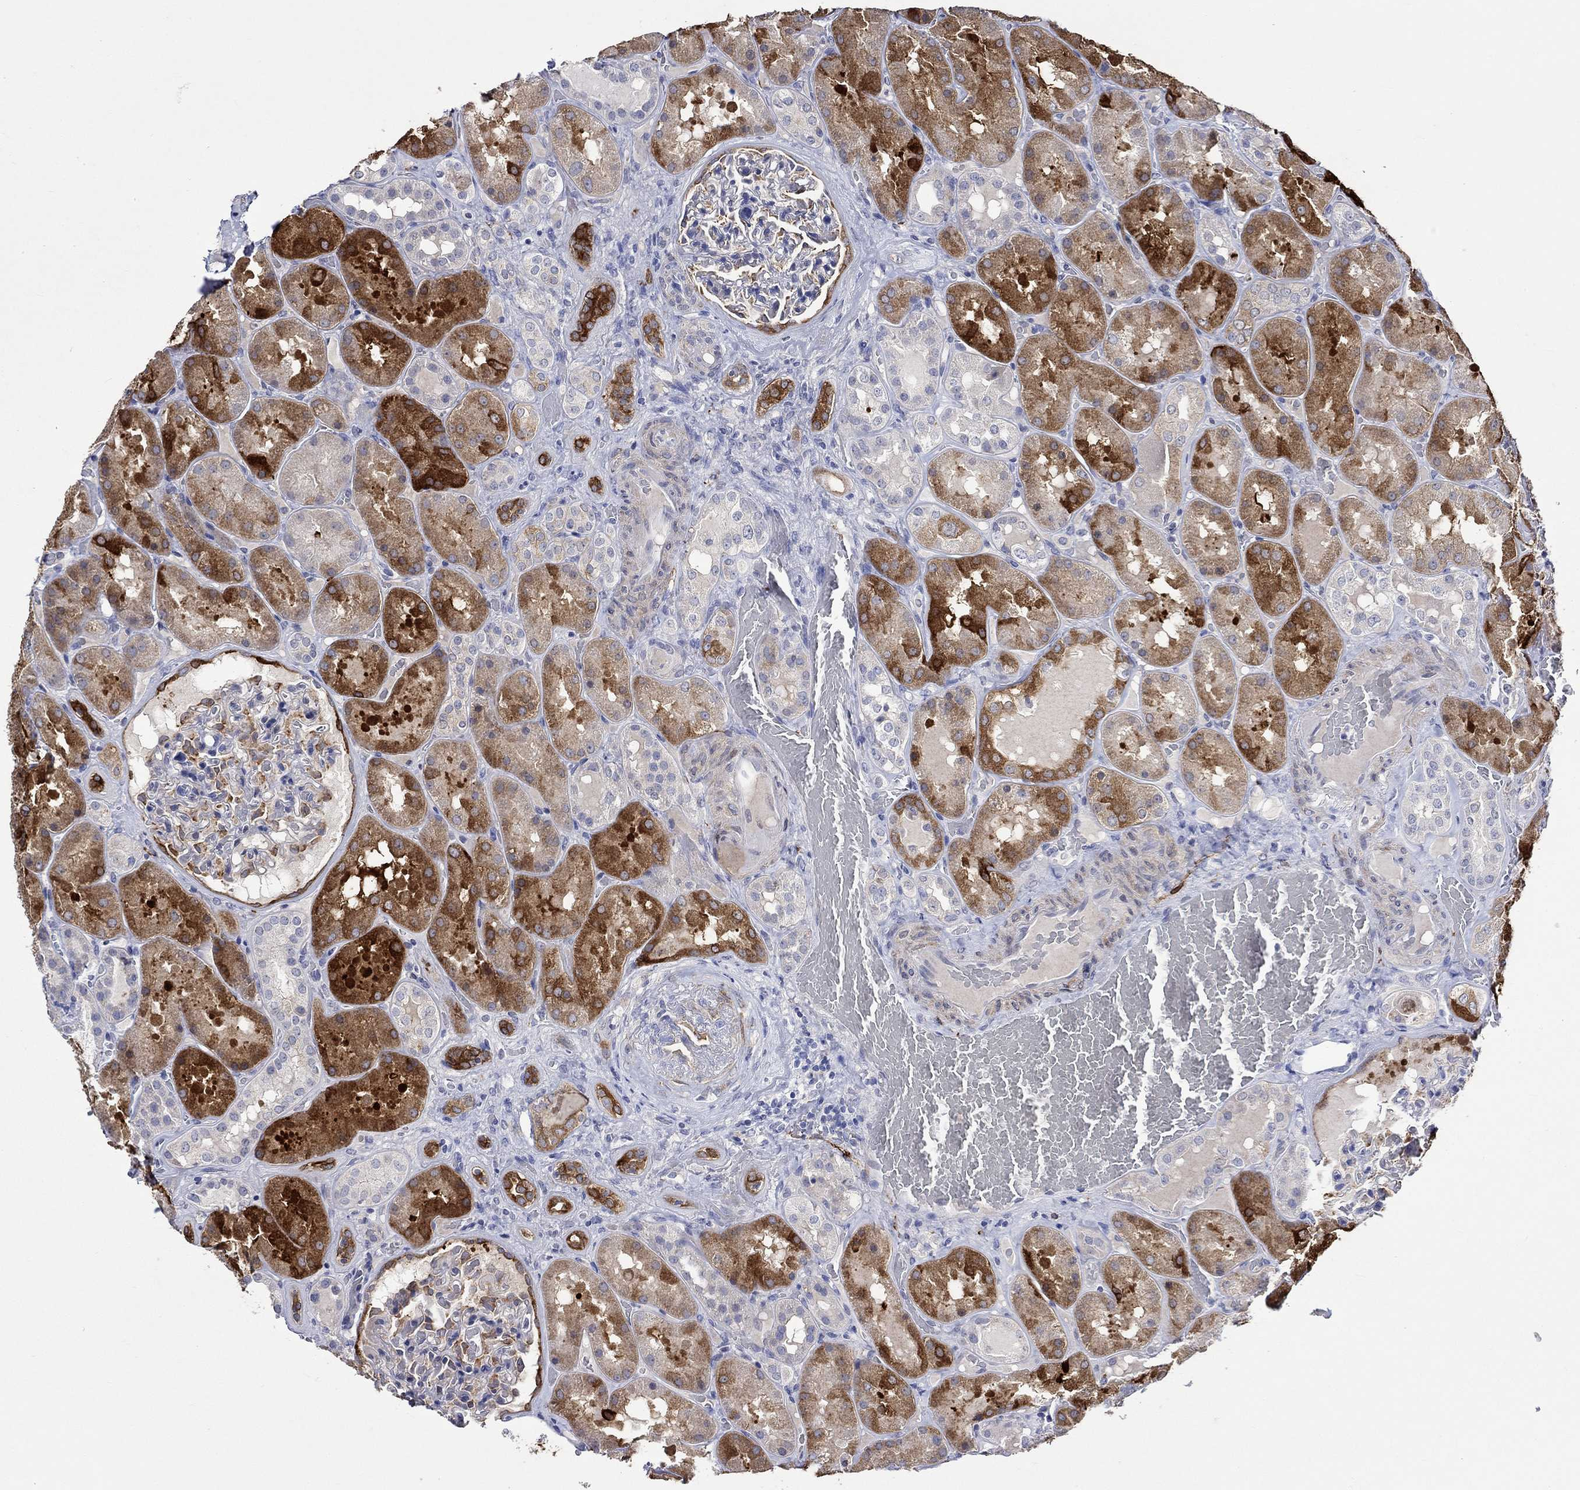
{"staining": {"intensity": "strong", "quantity": "<25%", "location": "cytoplasmic/membranous"}, "tissue": "kidney", "cell_type": "Cells in glomeruli", "image_type": "normal", "snomed": [{"axis": "morphology", "description": "Normal tissue, NOS"}, {"axis": "topography", "description": "Kidney"}], "caption": "Human kidney stained with a brown dye shows strong cytoplasmic/membranous positive staining in about <25% of cells in glomeruli.", "gene": "CRYAB", "patient": {"sex": "male", "age": 73}}